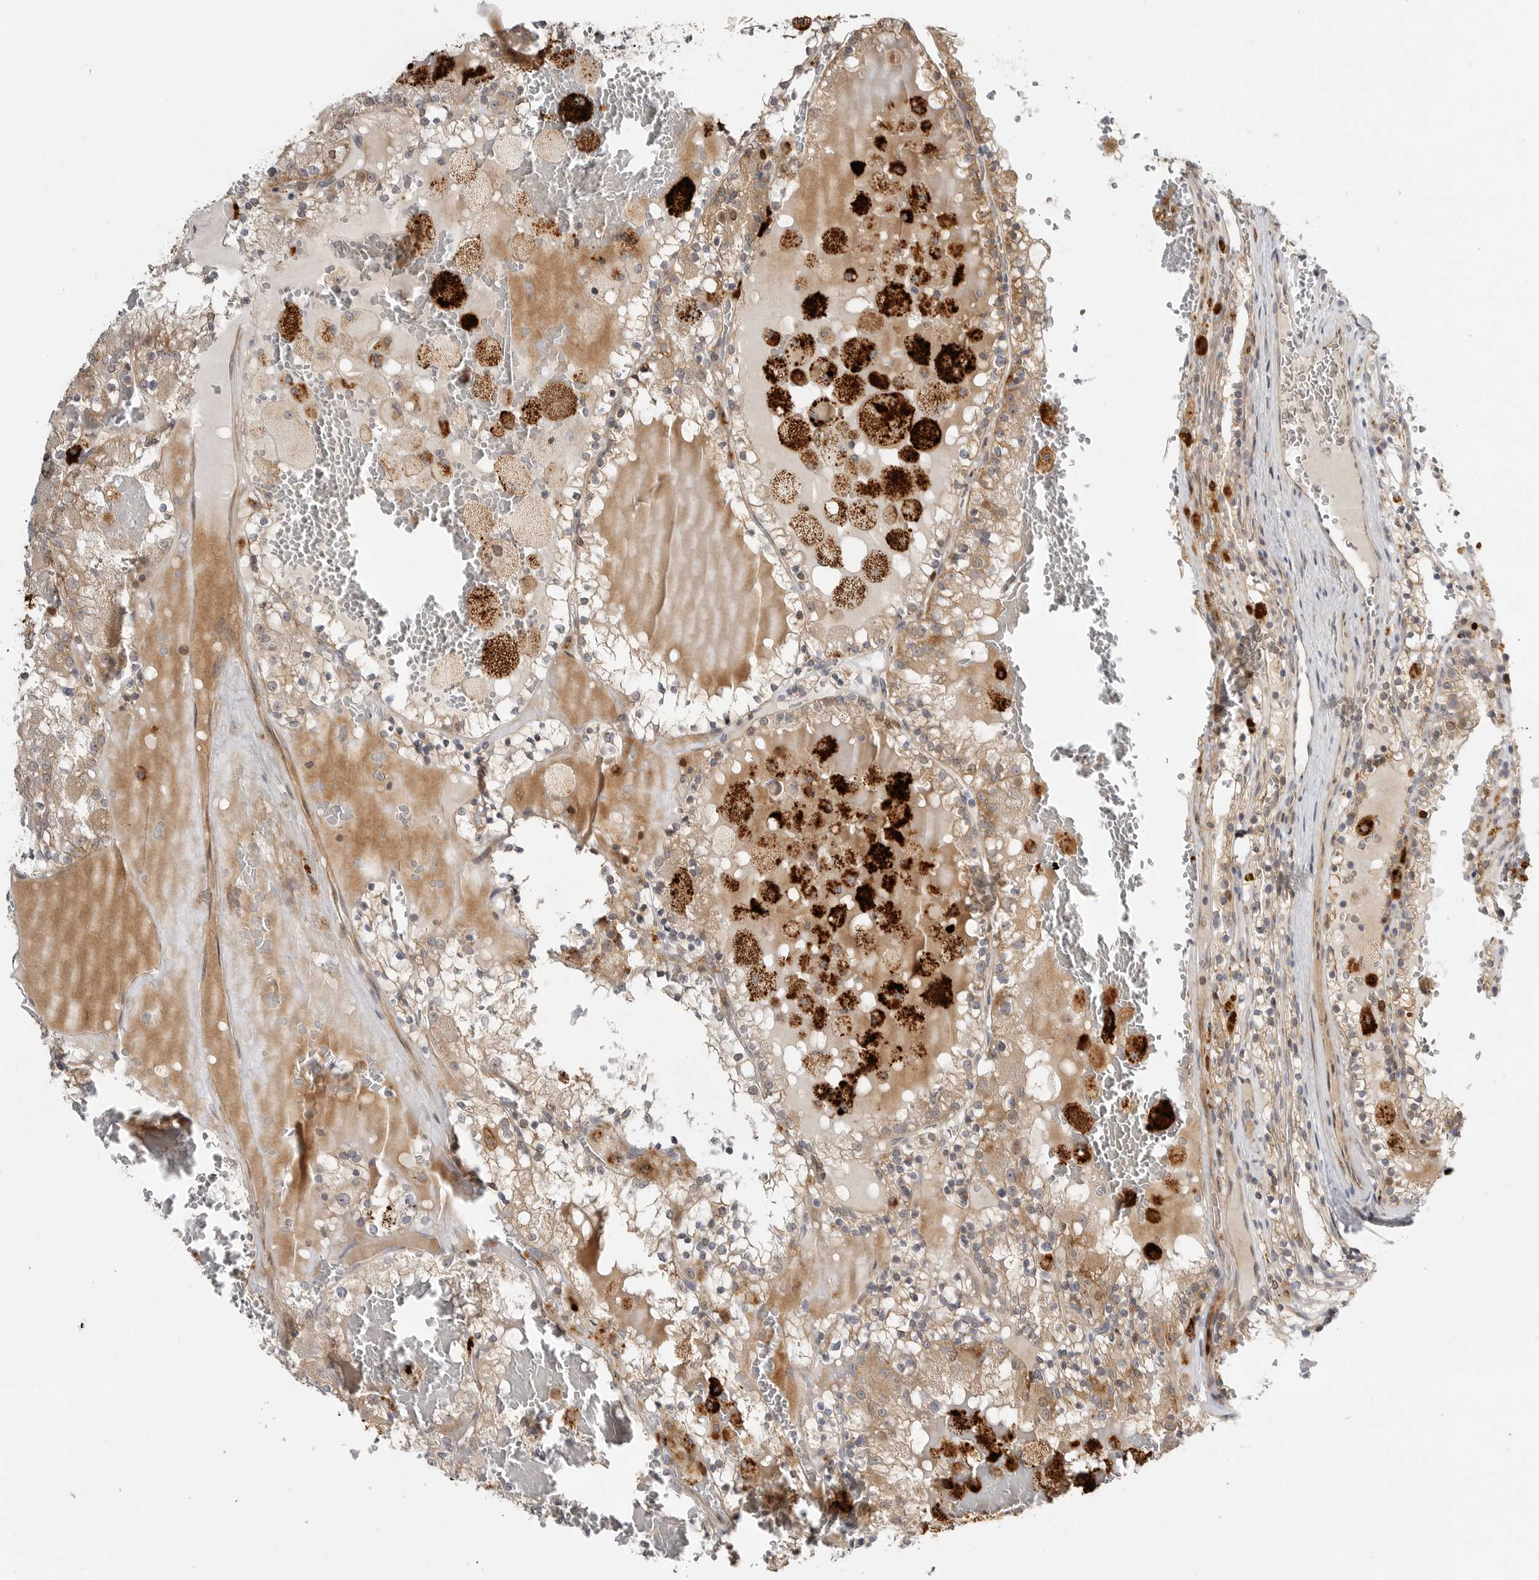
{"staining": {"intensity": "moderate", "quantity": ">75%", "location": "cytoplasmic/membranous"}, "tissue": "renal cancer", "cell_type": "Tumor cells", "image_type": "cancer", "snomed": [{"axis": "morphology", "description": "Adenocarcinoma, NOS"}, {"axis": "topography", "description": "Kidney"}], "caption": "Human adenocarcinoma (renal) stained with a protein marker demonstrates moderate staining in tumor cells.", "gene": "CSNK1G3", "patient": {"sex": "female", "age": 56}}